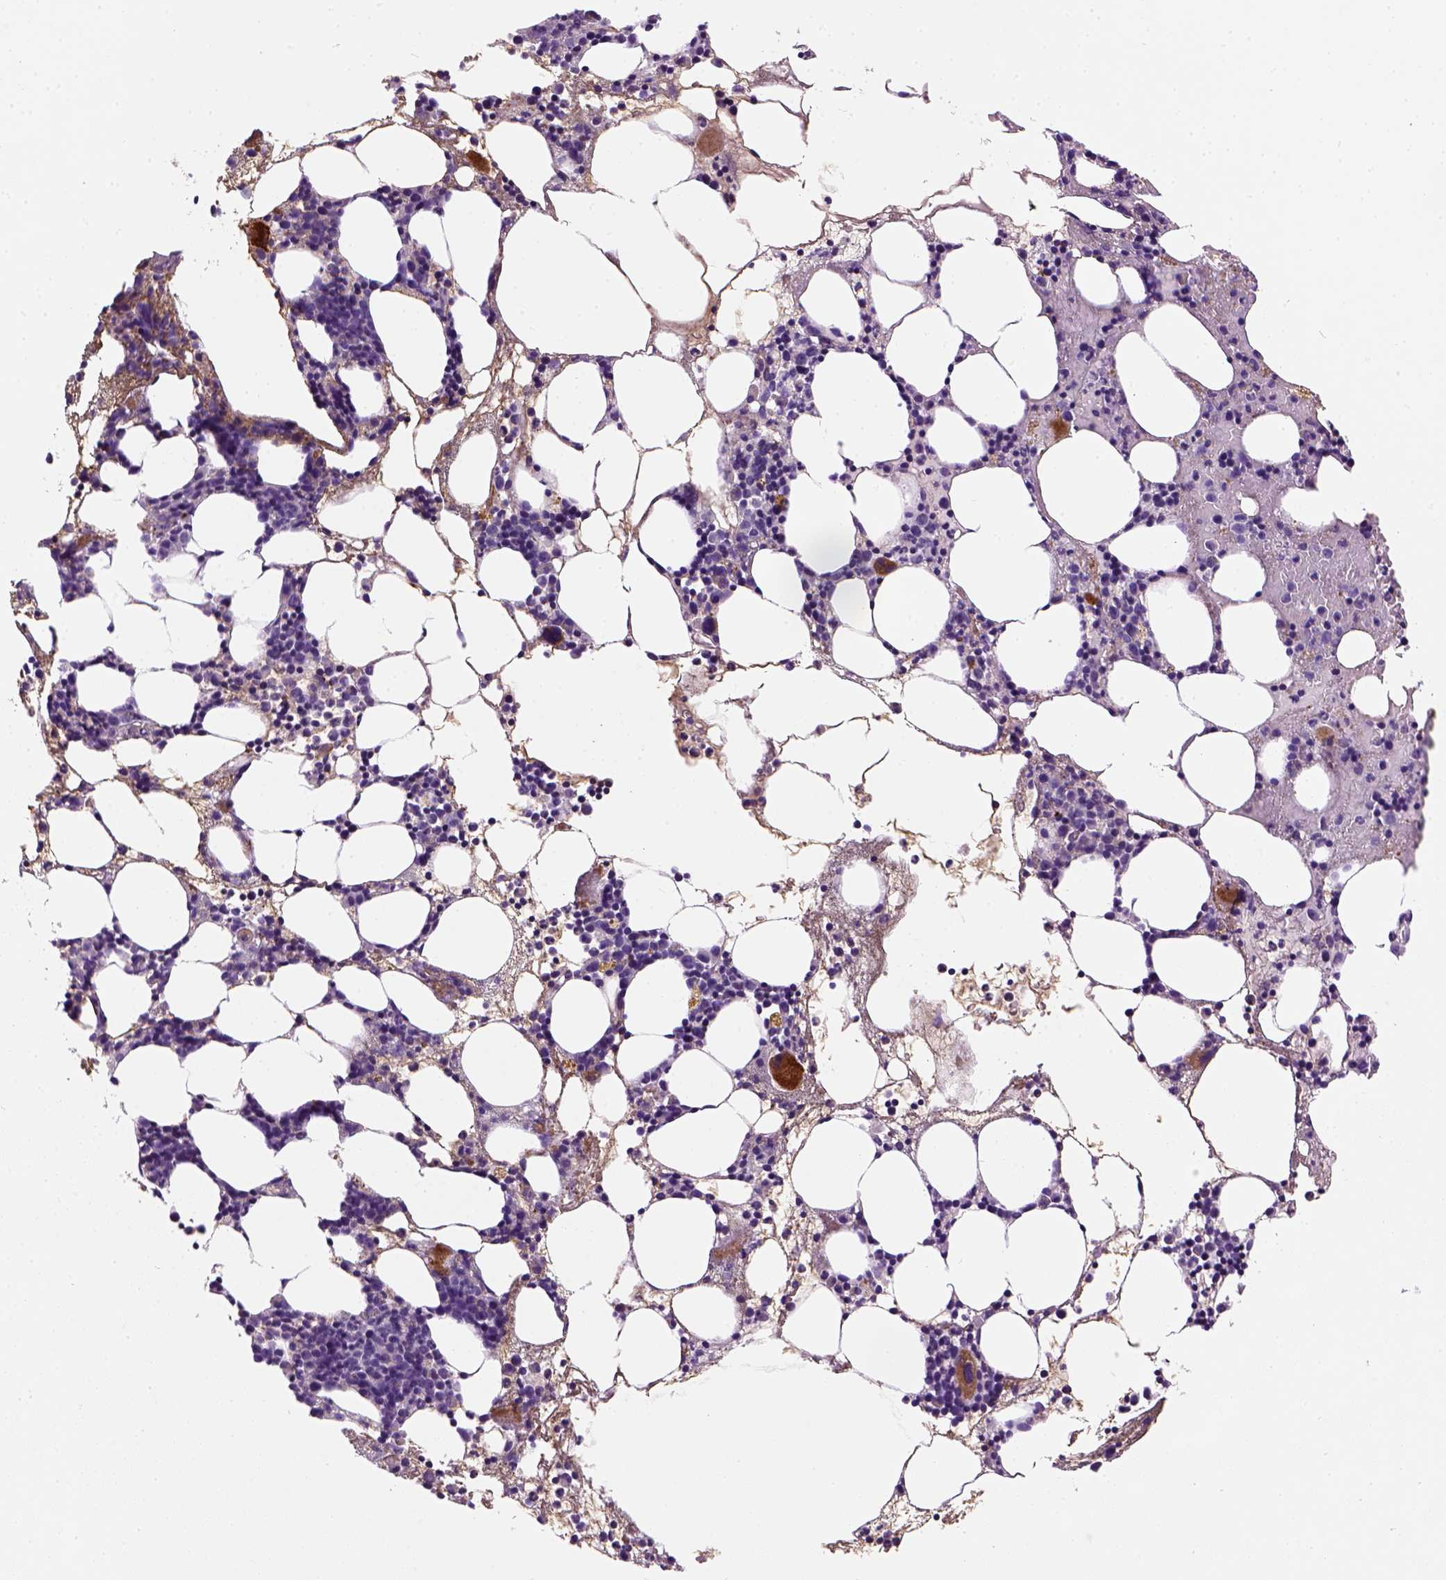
{"staining": {"intensity": "strong", "quantity": "<25%", "location": "cytoplasmic/membranous"}, "tissue": "bone marrow", "cell_type": "Hematopoietic cells", "image_type": "normal", "snomed": [{"axis": "morphology", "description": "Normal tissue, NOS"}, {"axis": "topography", "description": "Bone marrow"}], "caption": "Hematopoietic cells show strong cytoplasmic/membranous positivity in about <25% of cells in normal bone marrow.", "gene": "VWF", "patient": {"sex": "male", "age": 54}}